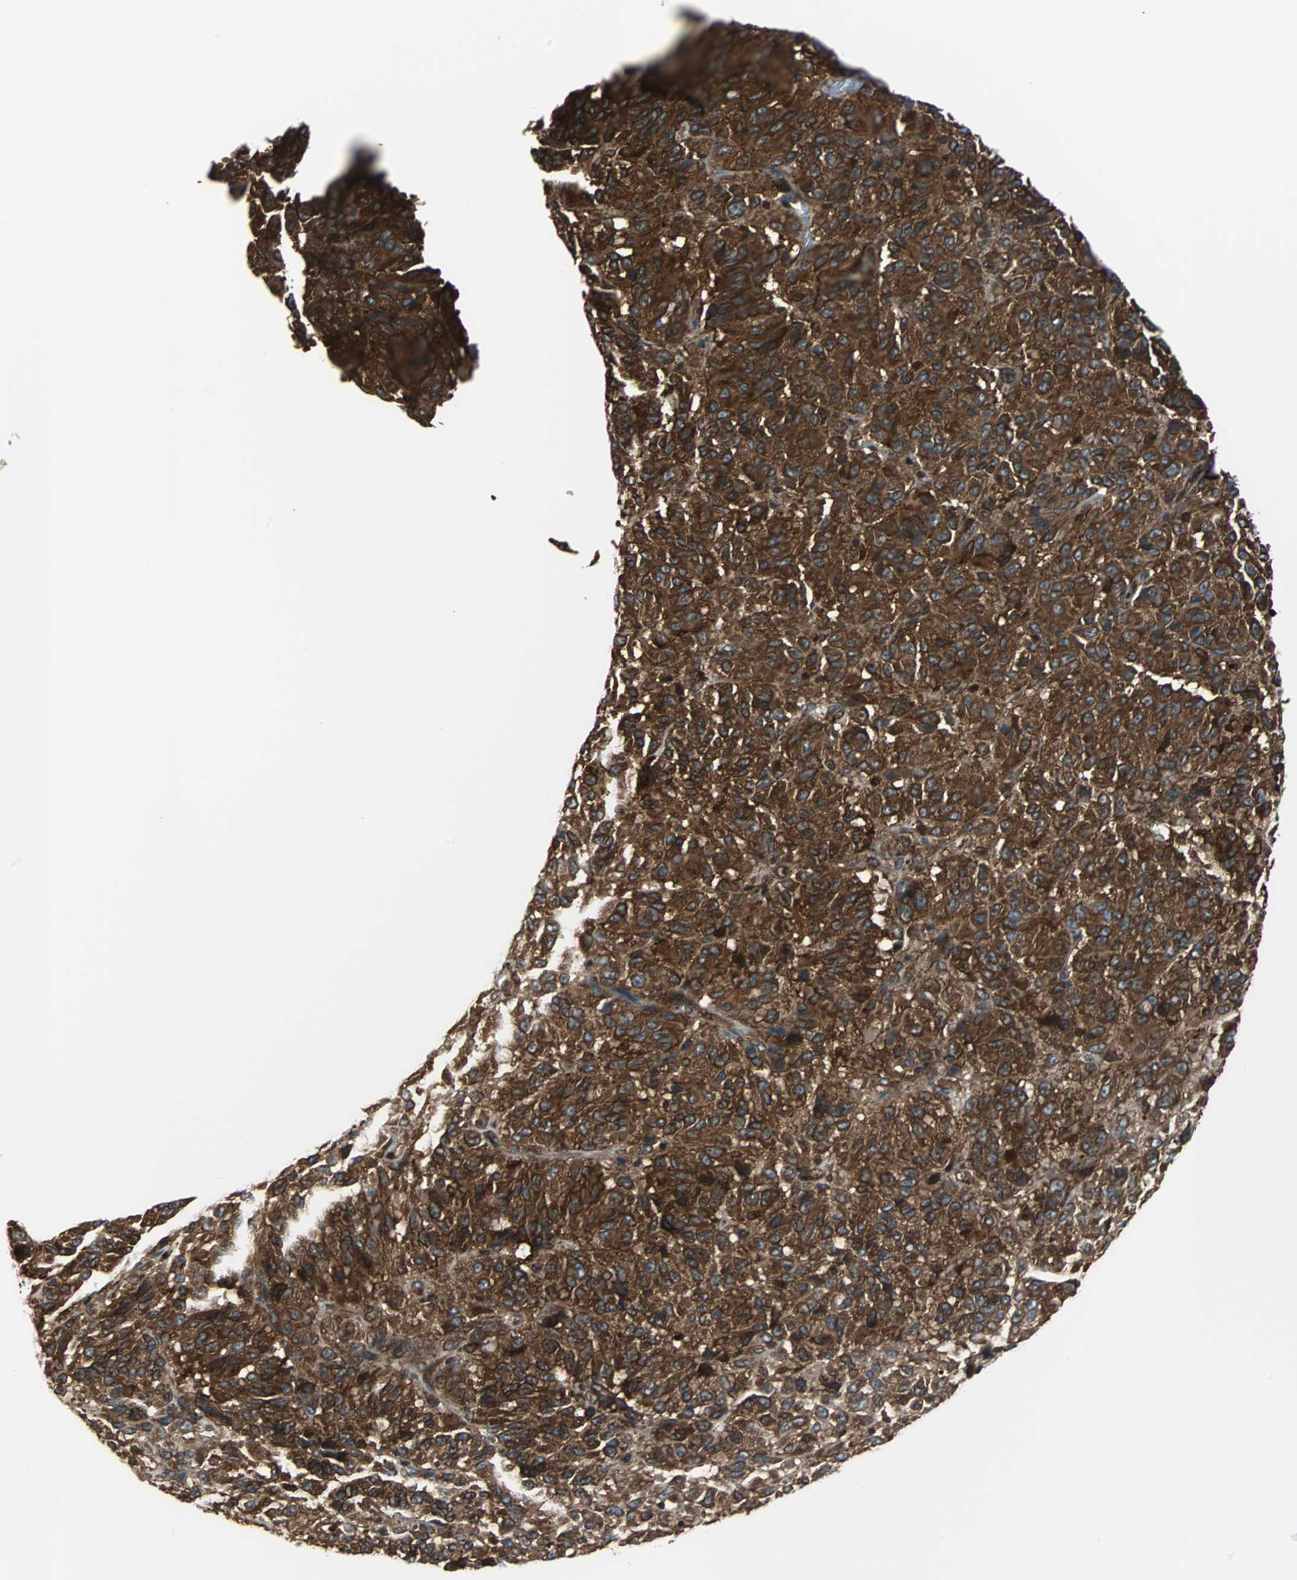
{"staining": {"intensity": "strong", "quantity": ">75%", "location": "cytoplasmic/membranous"}, "tissue": "melanoma", "cell_type": "Tumor cells", "image_type": "cancer", "snomed": [{"axis": "morphology", "description": "Malignant melanoma, Metastatic site"}, {"axis": "topography", "description": "Lung"}], "caption": "About >75% of tumor cells in malignant melanoma (metastatic site) demonstrate strong cytoplasmic/membranous protein expression as visualized by brown immunohistochemical staining.", "gene": "RELA", "patient": {"sex": "male", "age": 64}}